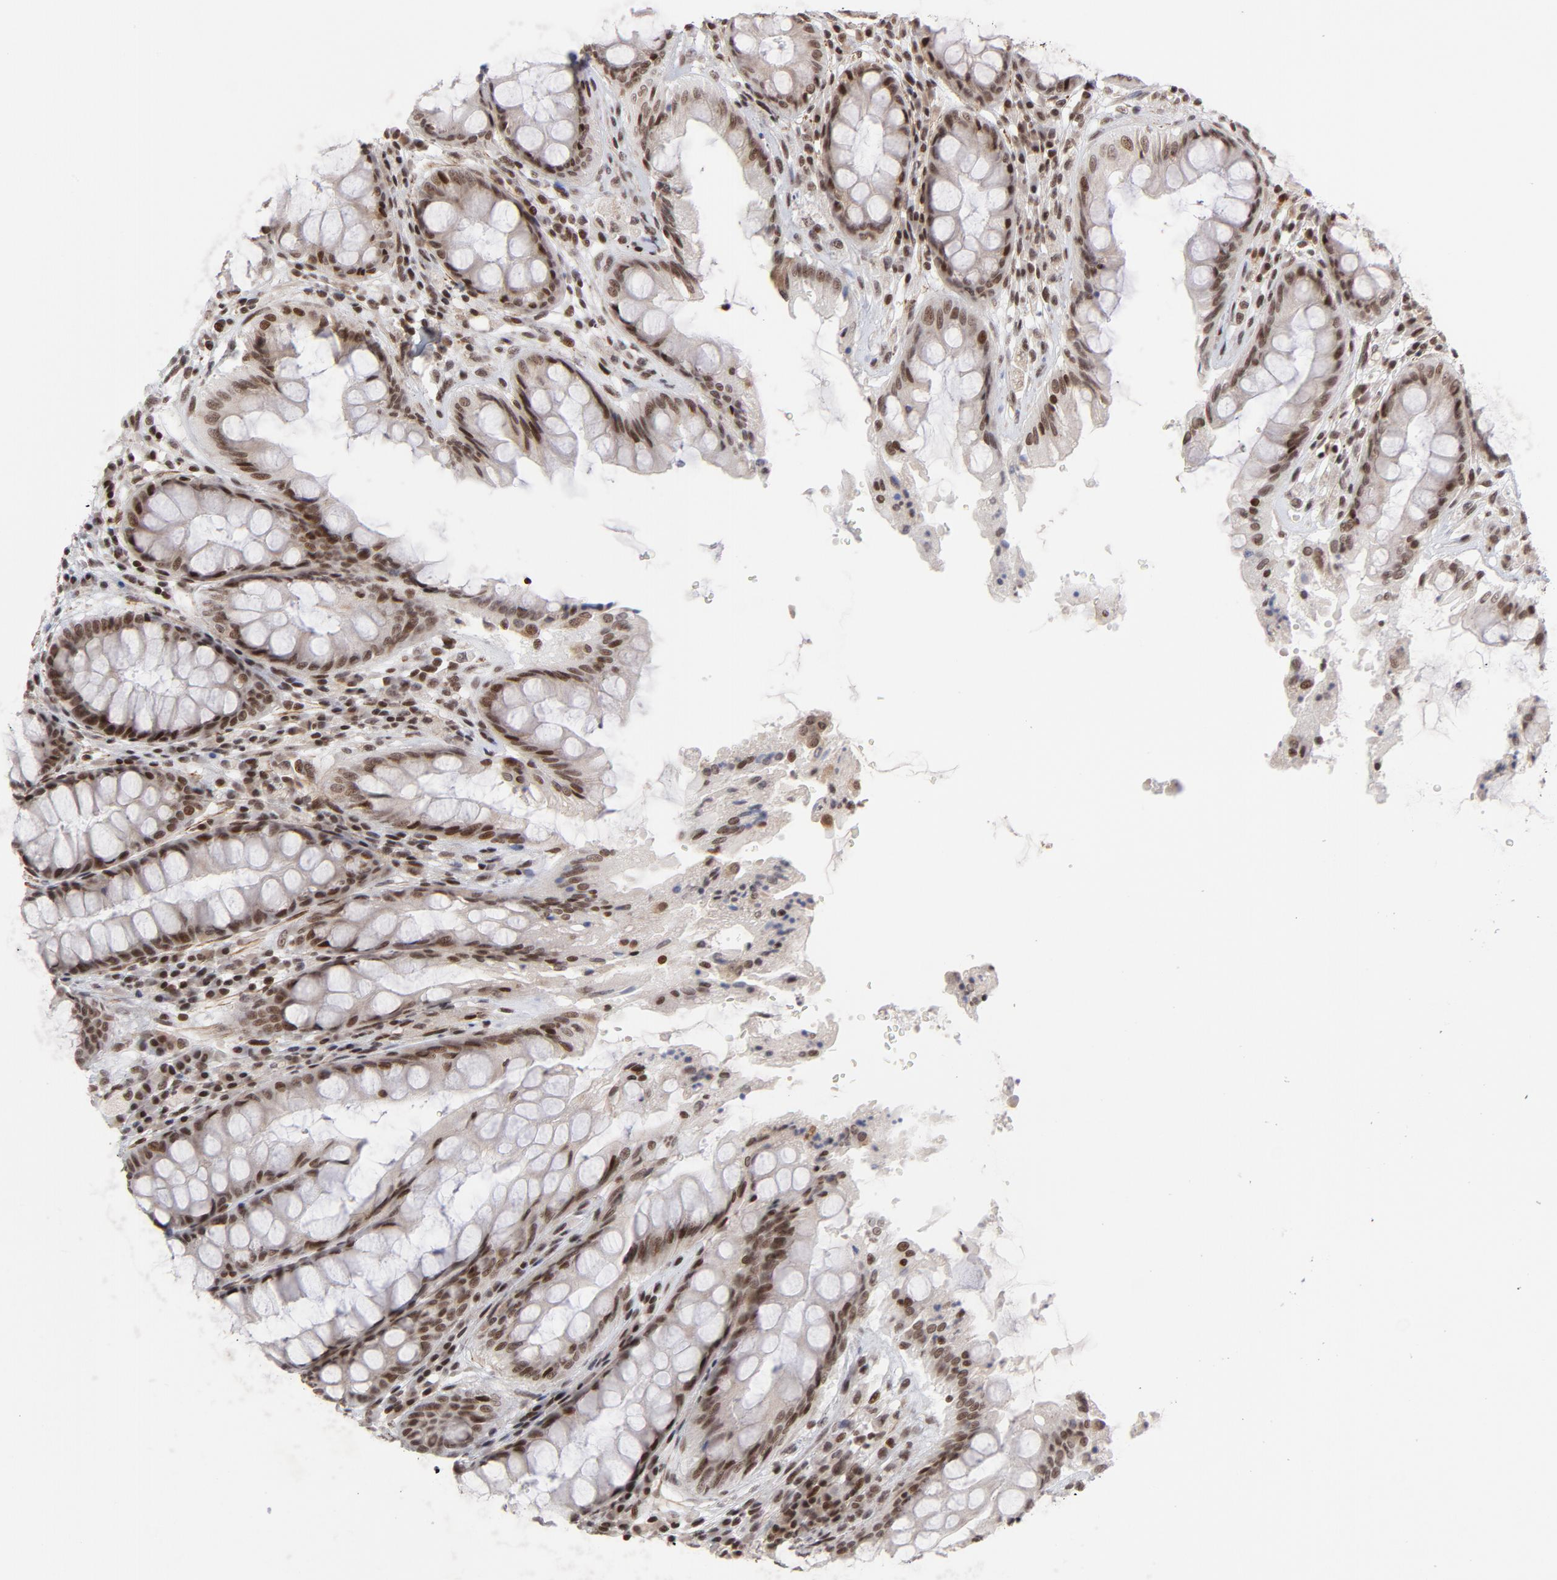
{"staining": {"intensity": "strong", "quantity": ">75%", "location": "nuclear"}, "tissue": "rectum", "cell_type": "Glandular cells", "image_type": "normal", "snomed": [{"axis": "morphology", "description": "Normal tissue, NOS"}, {"axis": "topography", "description": "Rectum"}], "caption": "High-power microscopy captured an immunohistochemistry micrograph of unremarkable rectum, revealing strong nuclear staining in about >75% of glandular cells. (brown staining indicates protein expression, while blue staining denotes nuclei).", "gene": "CTCF", "patient": {"sex": "female", "age": 46}}